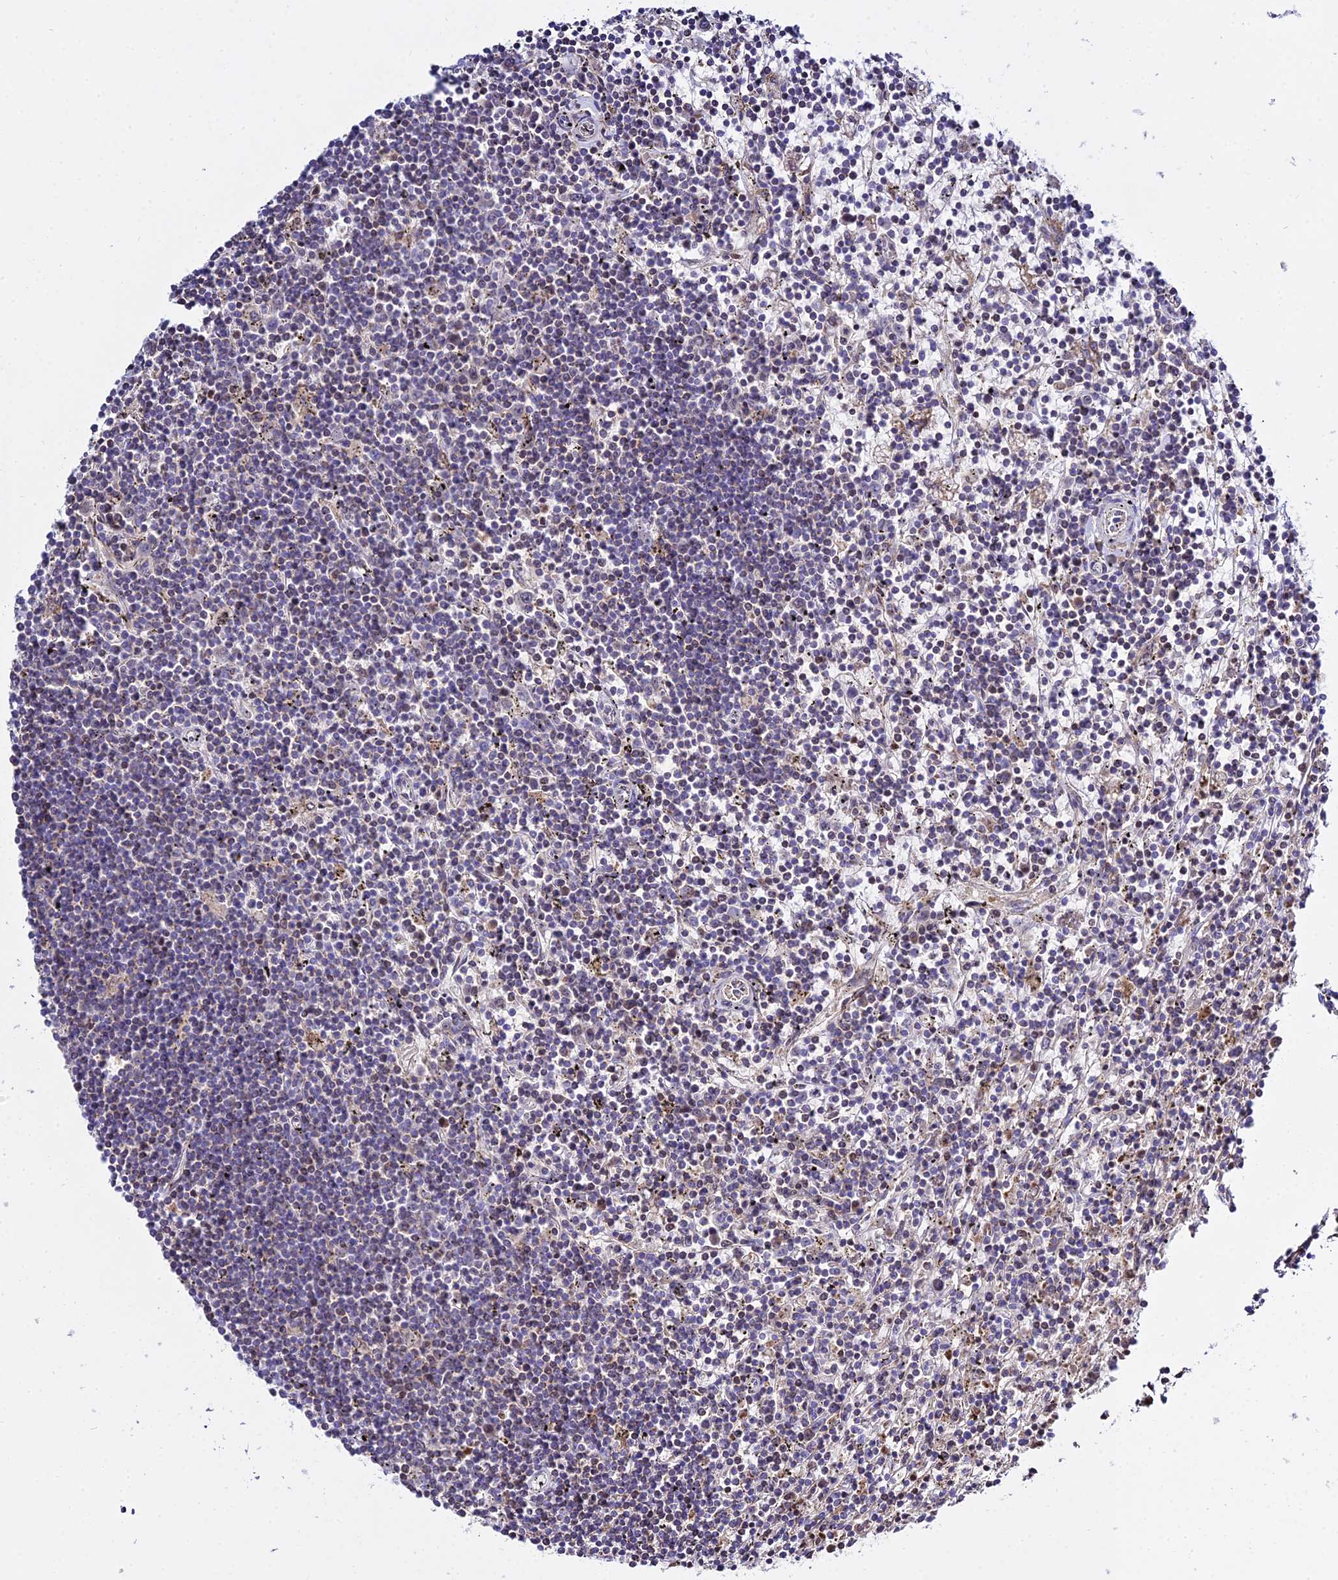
{"staining": {"intensity": "weak", "quantity": "<25%", "location": "cytoplasmic/membranous"}, "tissue": "lymphoma", "cell_type": "Tumor cells", "image_type": "cancer", "snomed": [{"axis": "morphology", "description": "Malignant lymphoma, non-Hodgkin's type, Low grade"}, {"axis": "topography", "description": "Spleen"}], "caption": "Tumor cells are negative for brown protein staining in low-grade malignant lymphoma, non-Hodgkin's type. The staining was performed using DAB to visualize the protein expression in brown, while the nuclei were stained in blue with hematoxylin (Magnification: 20x).", "gene": "TYW5", "patient": {"sex": "male", "age": 76}}